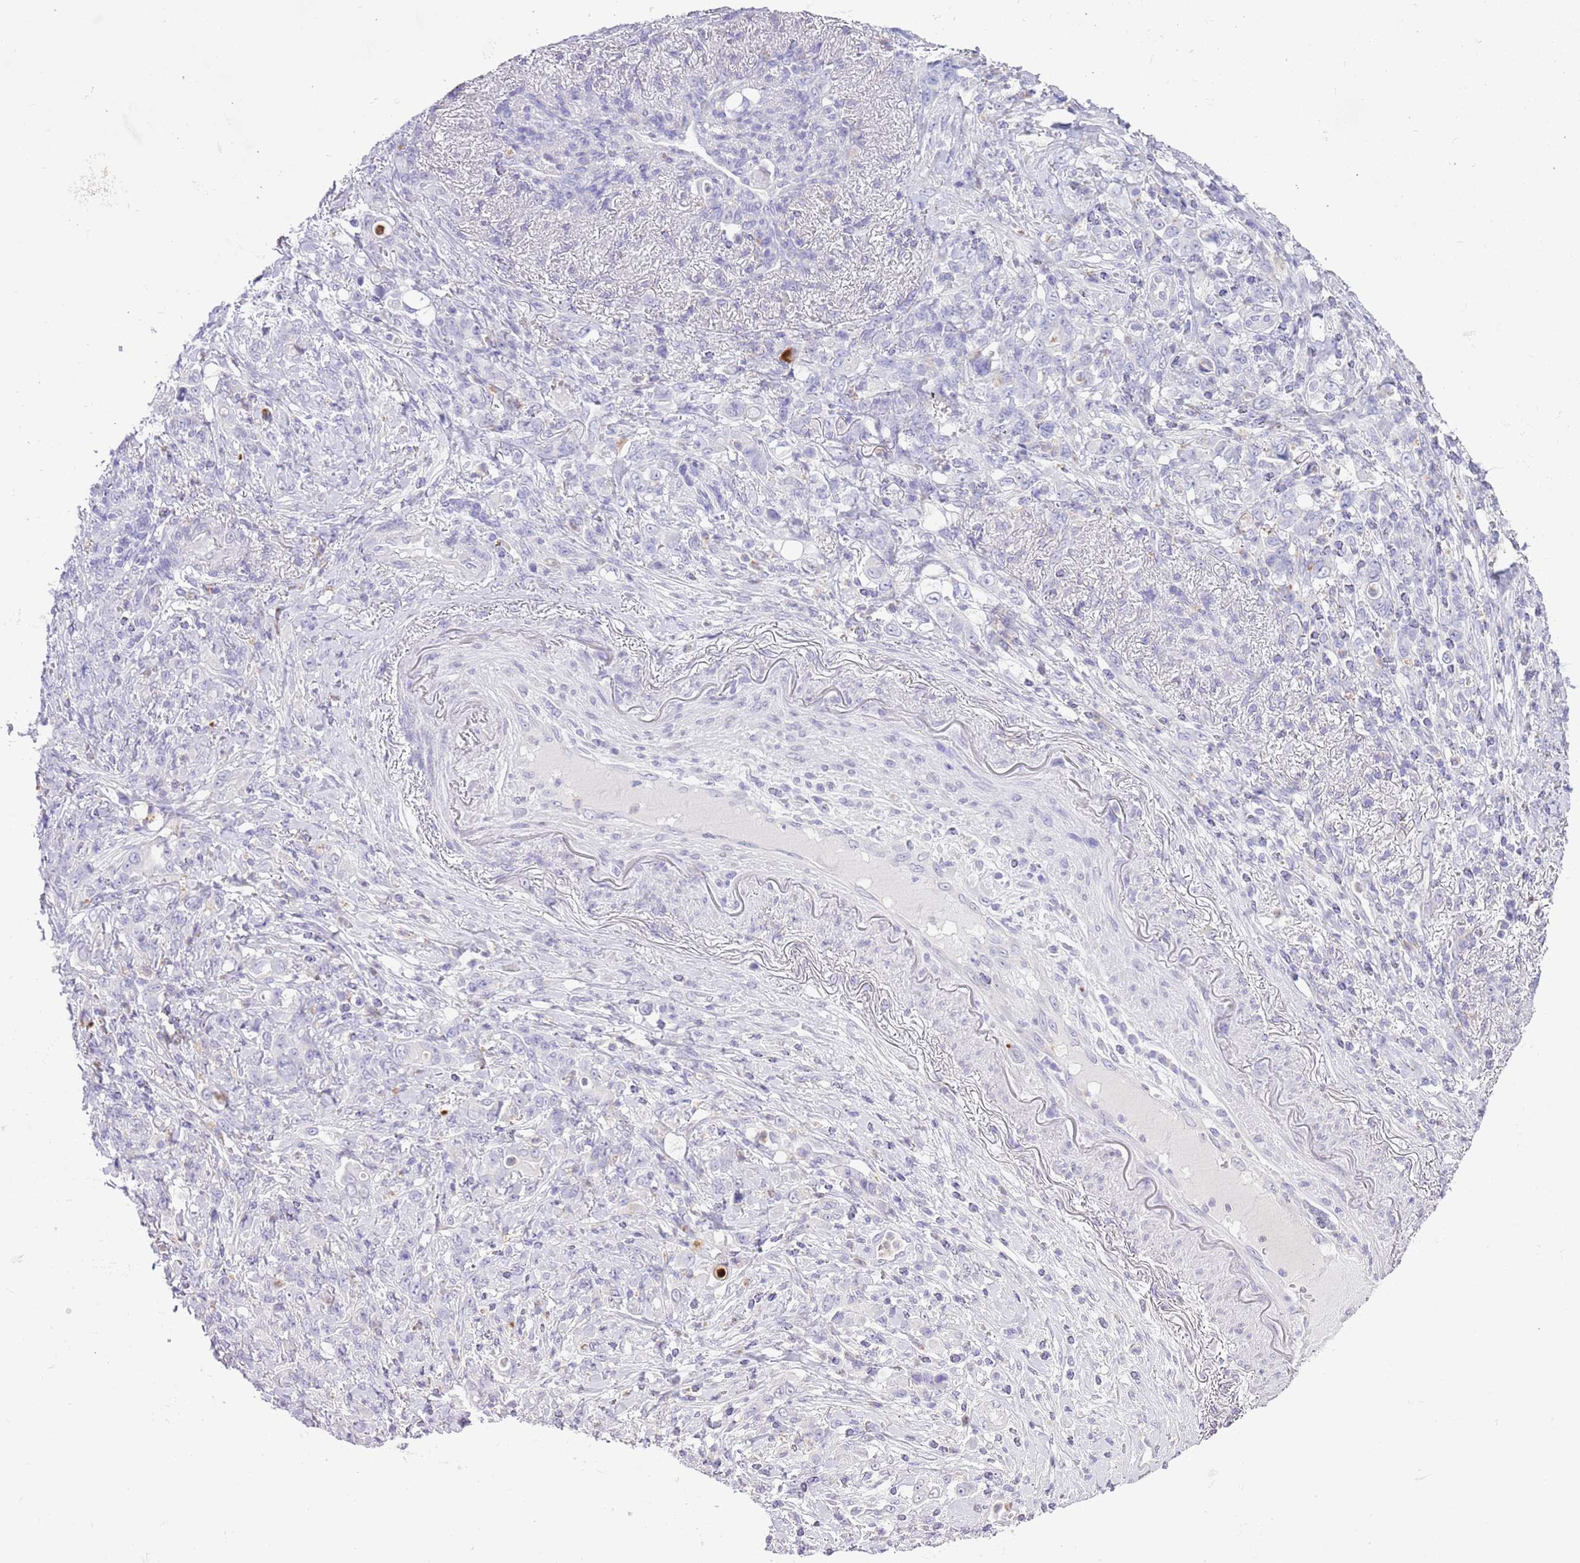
{"staining": {"intensity": "negative", "quantity": "none", "location": "none"}, "tissue": "stomach cancer", "cell_type": "Tumor cells", "image_type": "cancer", "snomed": [{"axis": "morphology", "description": "Normal tissue, NOS"}, {"axis": "morphology", "description": "Adenocarcinoma, NOS"}, {"axis": "topography", "description": "Stomach"}], "caption": "Protein analysis of adenocarcinoma (stomach) shows no significant expression in tumor cells.", "gene": "OR2Z1", "patient": {"sex": "female", "age": 79}}